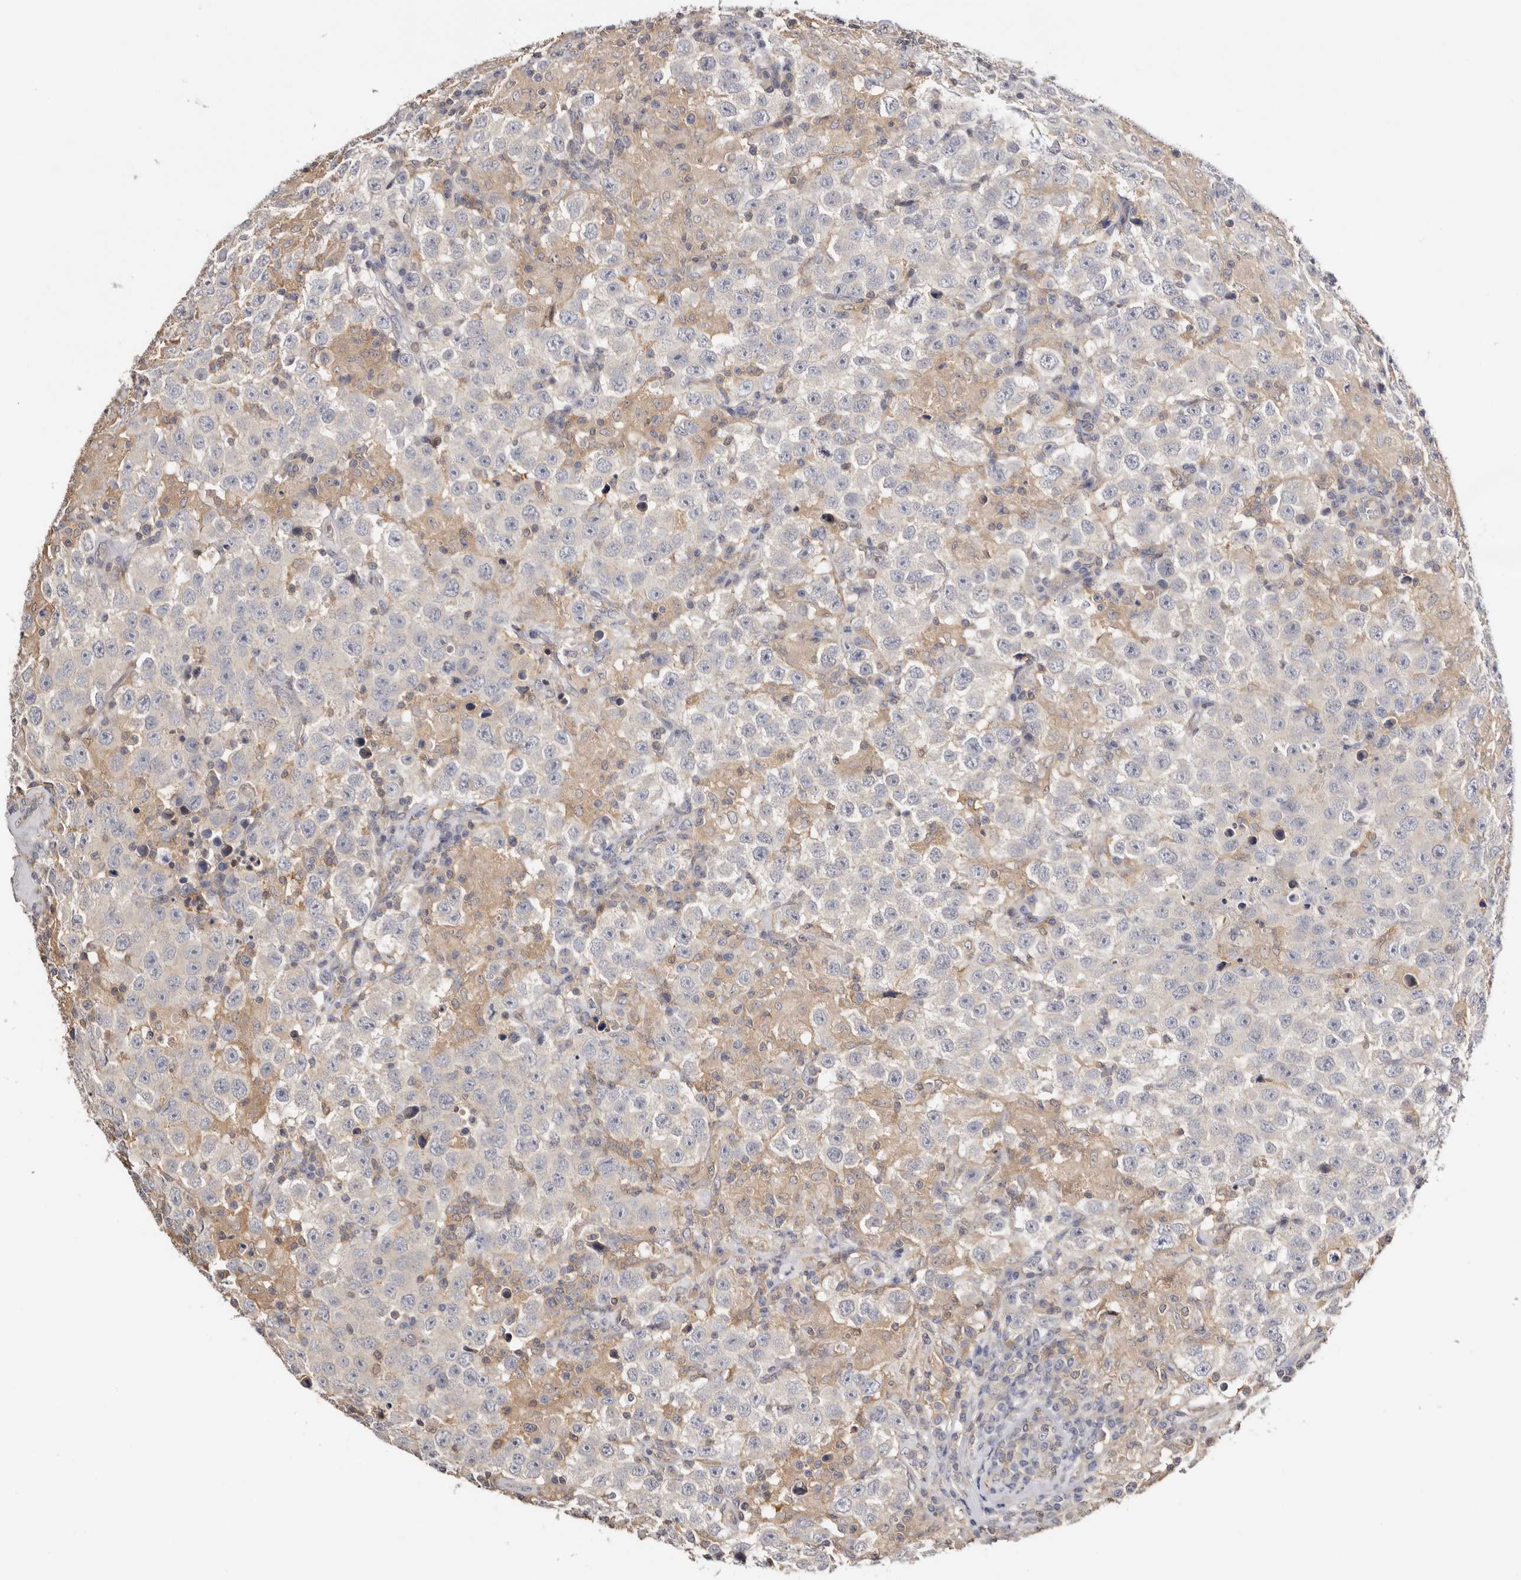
{"staining": {"intensity": "weak", "quantity": "<25%", "location": "cytoplasmic/membranous"}, "tissue": "testis cancer", "cell_type": "Tumor cells", "image_type": "cancer", "snomed": [{"axis": "morphology", "description": "Seminoma, NOS"}, {"axis": "topography", "description": "Testis"}], "caption": "IHC of testis cancer exhibits no expression in tumor cells.", "gene": "S100A14", "patient": {"sex": "male", "age": 41}}